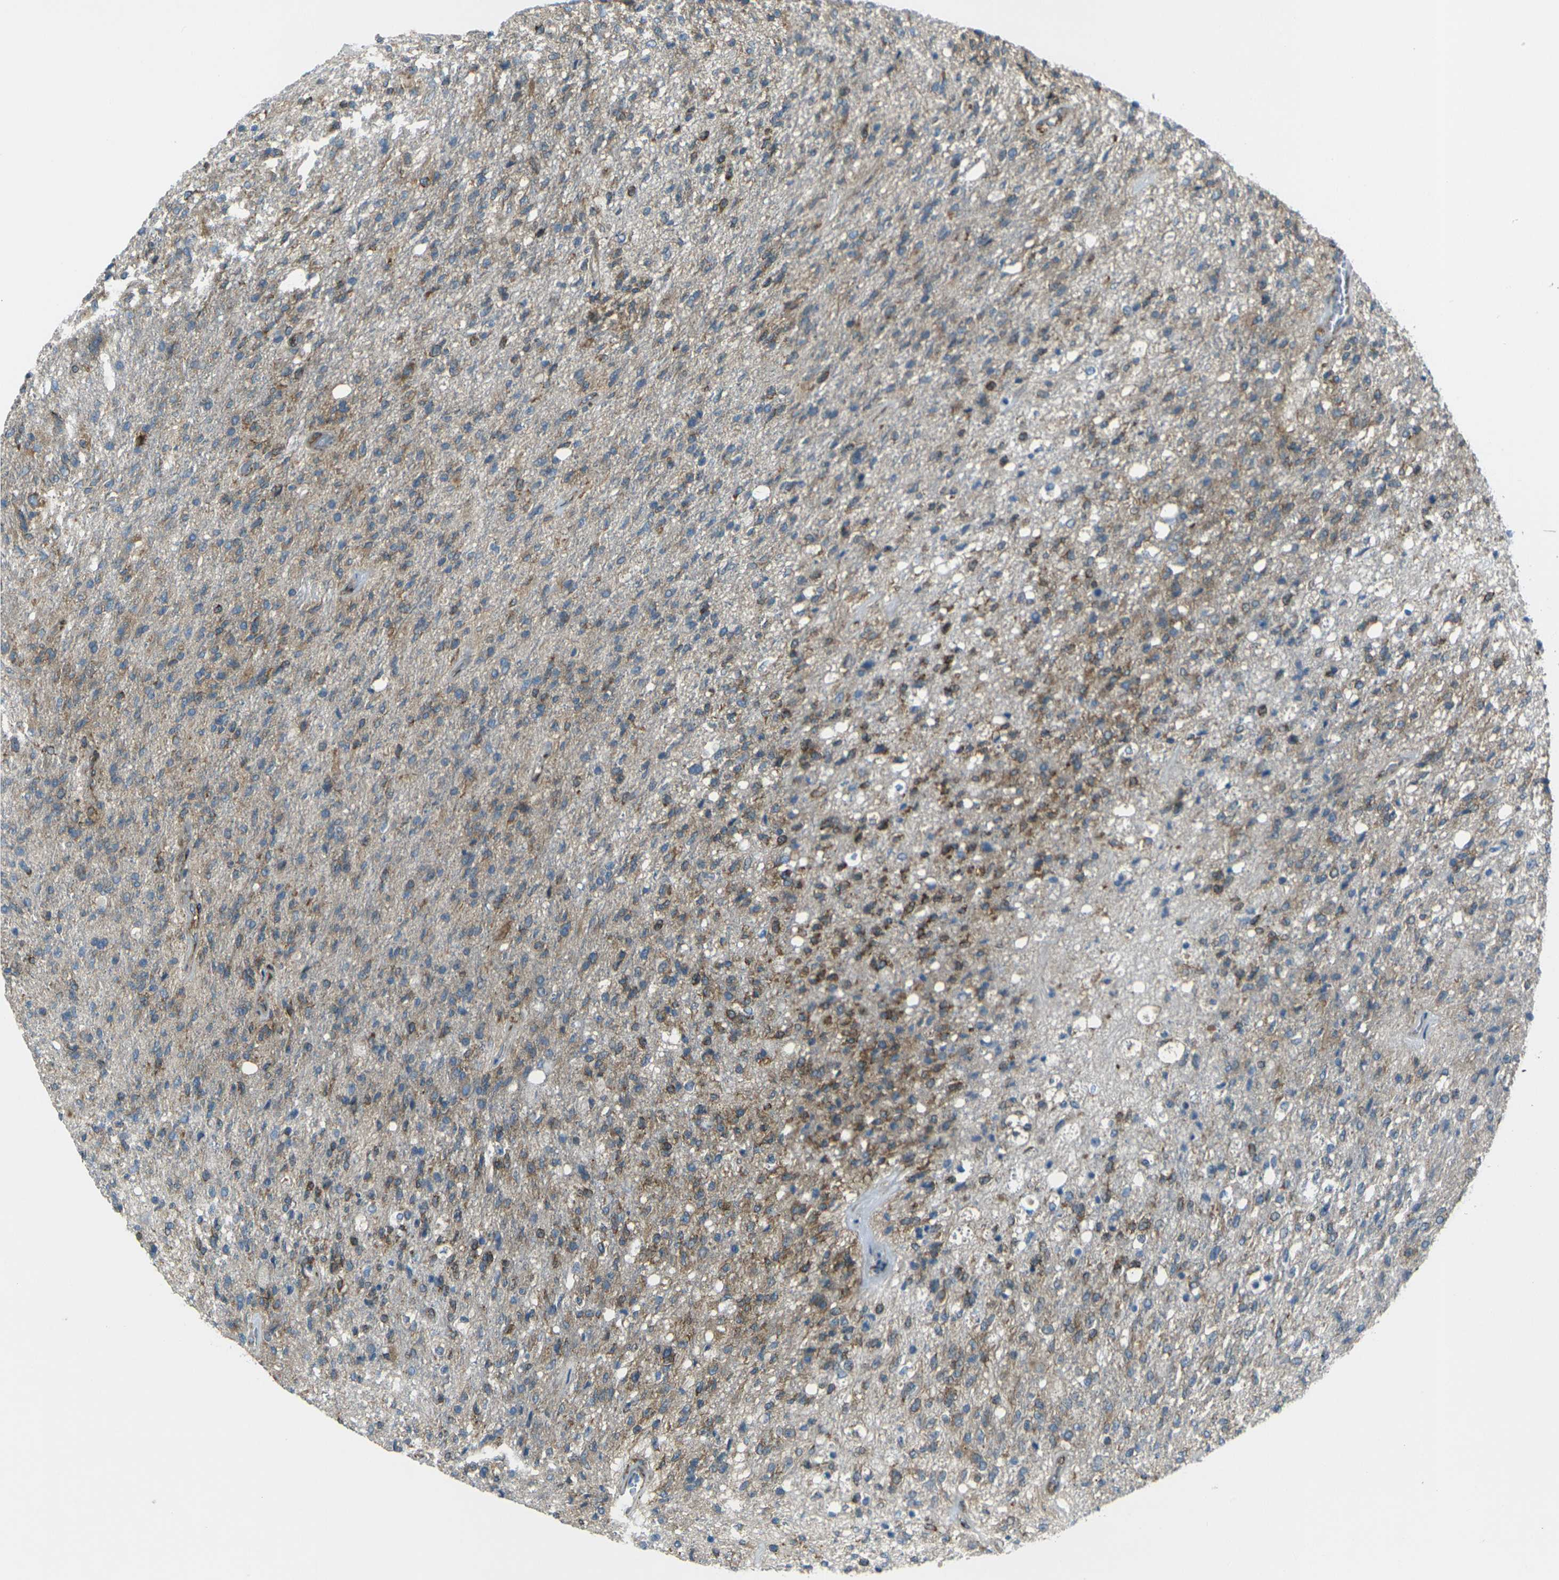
{"staining": {"intensity": "weak", "quantity": "25%-75%", "location": "cytoplasmic/membranous"}, "tissue": "glioma", "cell_type": "Tumor cells", "image_type": "cancer", "snomed": [{"axis": "morphology", "description": "Normal tissue, NOS"}, {"axis": "morphology", "description": "Glioma, malignant, High grade"}, {"axis": "topography", "description": "Cerebral cortex"}], "caption": "This photomicrograph shows immunohistochemistry staining of malignant glioma (high-grade), with low weak cytoplasmic/membranous positivity in approximately 25%-75% of tumor cells.", "gene": "CELSR2", "patient": {"sex": "male", "age": 77}}